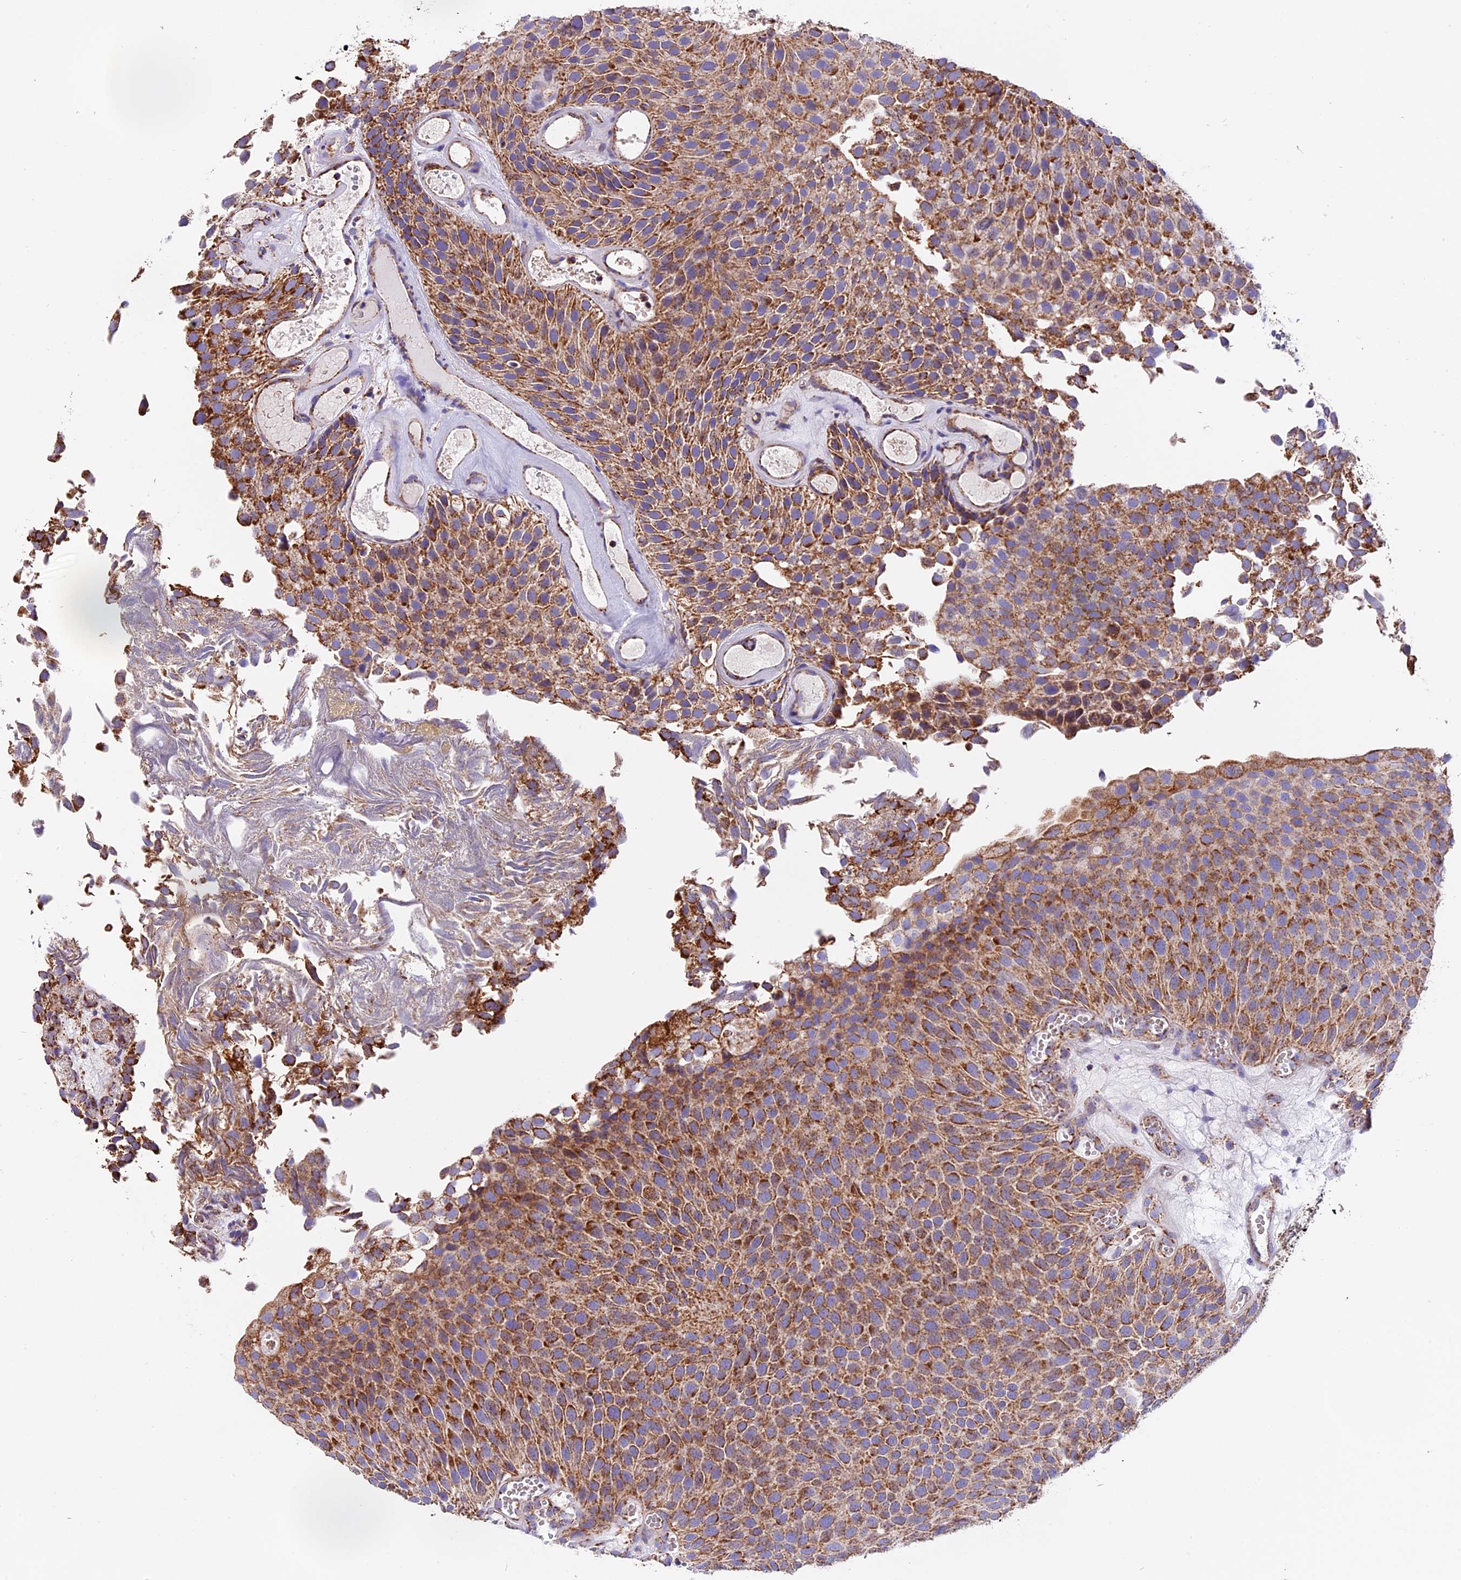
{"staining": {"intensity": "moderate", "quantity": ">75%", "location": "cytoplasmic/membranous"}, "tissue": "urothelial cancer", "cell_type": "Tumor cells", "image_type": "cancer", "snomed": [{"axis": "morphology", "description": "Urothelial carcinoma, Low grade"}, {"axis": "topography", "description": "Urinary bladder"}], "caption": "The image reveals staining of urothelial cancer, revealing moderate cytoplasmic/membranous protein expression (brown color) within tumor cells.", "gene": "NDUFA8", "patient": {"sex": "male", "age": 89}}